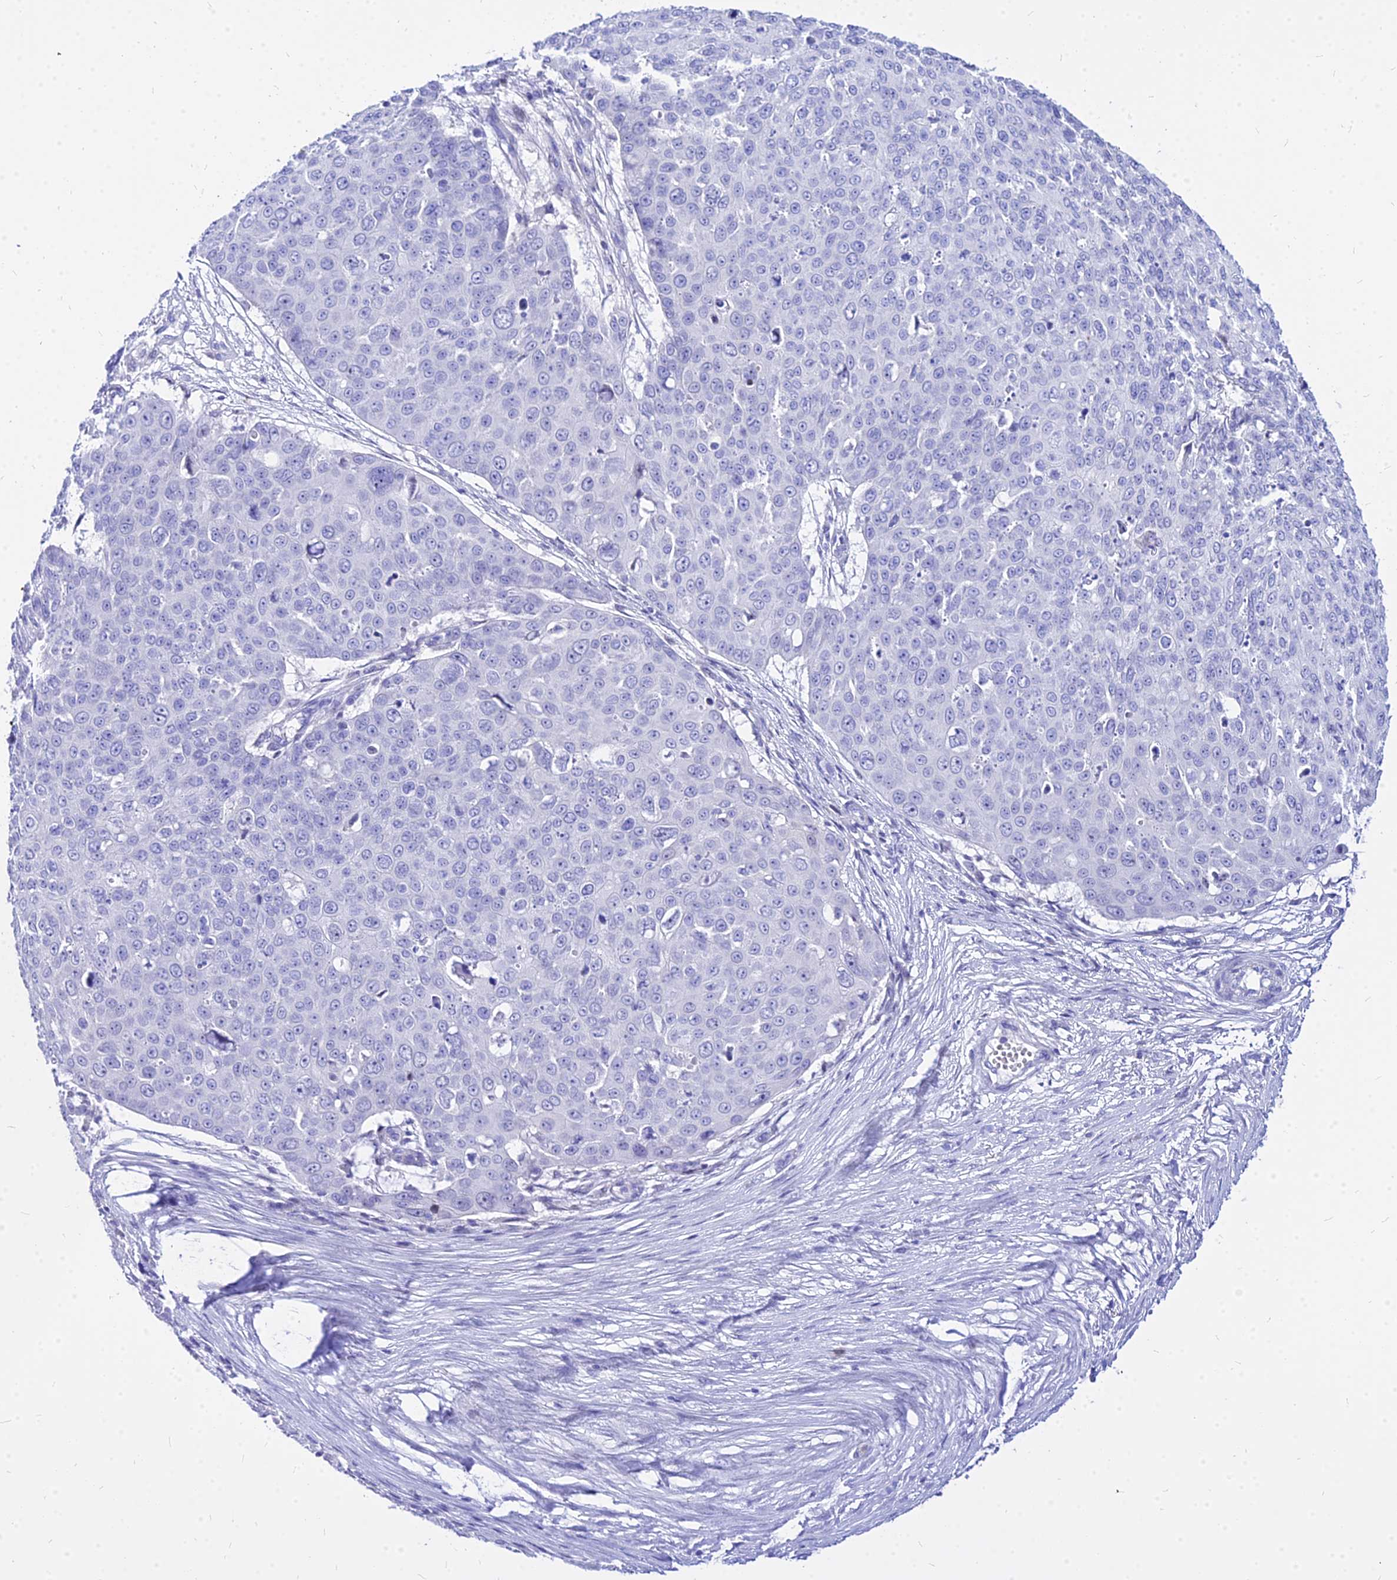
{"staining": {"intensity": "negative", "quantity": "none", "location": "none"}, "tissue": "skin cancer", "cell_type": "Tumor cells", "image_type": "cancer", "snomed": [{"axis": "morphology", "description": "Squamous cell carcinoma, NOS"}, {"axis": "topography", "description": "Skin"}], "caption": "IHC image of neoplastic tissue: human skin cancer stained with DAB shows no significant protein expression in tumor cells.", "gene": "CARD18", "patient": {"sex": "male", "age": 71}}